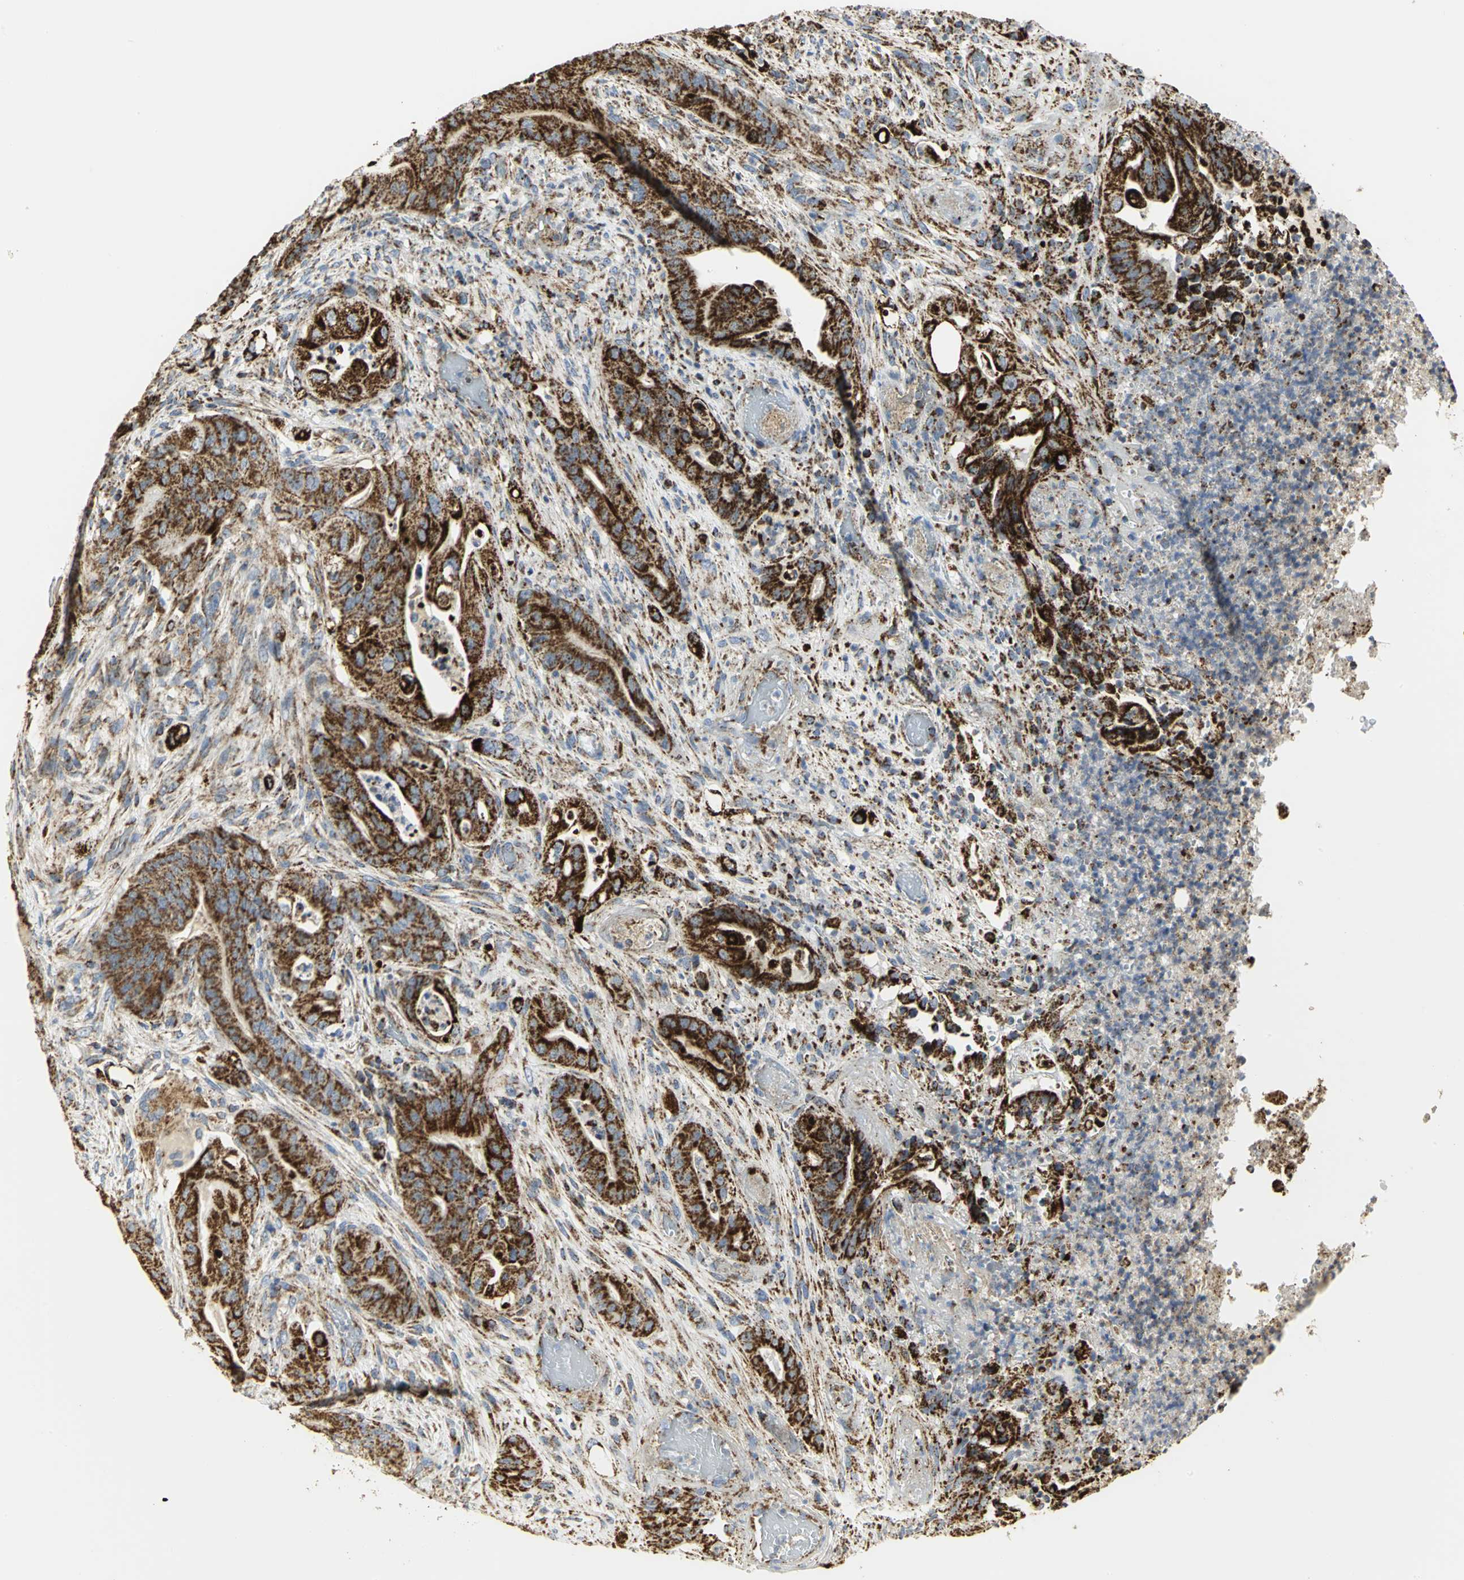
{"staining": {"intensity": "strong", "quantity": ">75%", "location": "cytoplasmic/membranous"}, "tissue": "stomach cancer", "cell_type": "Tumor cells", "image_type": "cancer", "snomed": [{"axis": "morphology", "description": "Adenocarcinoma, NOS"}, {"axis": "topography", "description": "Stomach"}], "caption": "Stomach cancer tissue displays strong cytoplasmic/membranous expression in about >75% of tumor cells", "gene": "VDAC1", "patient": {"sex": "female", "age": 73}}